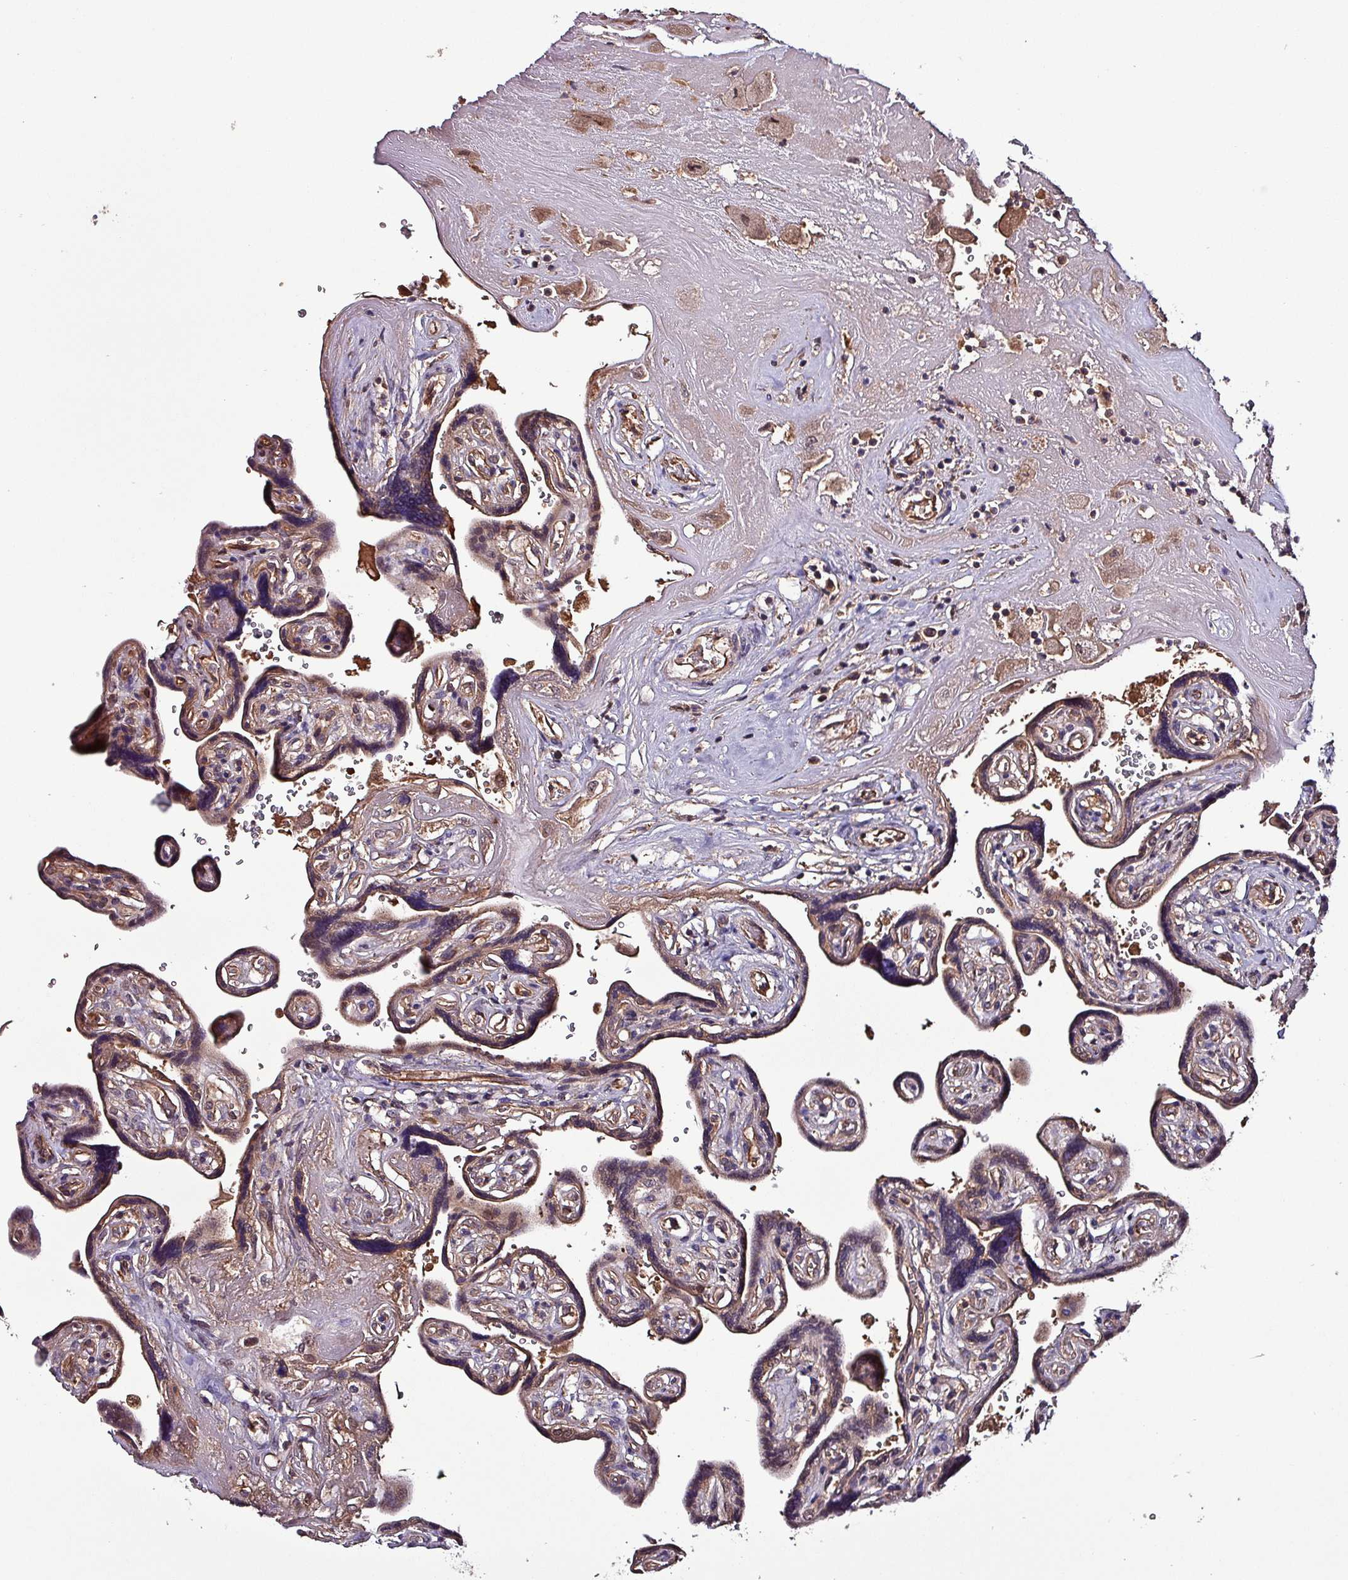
{"staining": {"intensity": "moderate", "quantity": ">75%", "location": "cytoplasmic/membranous,nuclear"}, "tissue": "placenta", "cell_type": "Decidual cells", "image_type": "normal", "snomed": [{"axis": "morphology", "description": "Normal tissue, NOS"}, {"axis": "topography", "description": "Placenta"}], "caption": "A histopathology image of human placenta stained for a protein exhibits moderate cytoplasmic/membranous,nuclear brown staining in decidual cells. Nuclei are stained in blue.", "gene": "PAFAH1B2", "patient": {"sex": "female", "age": 32}}